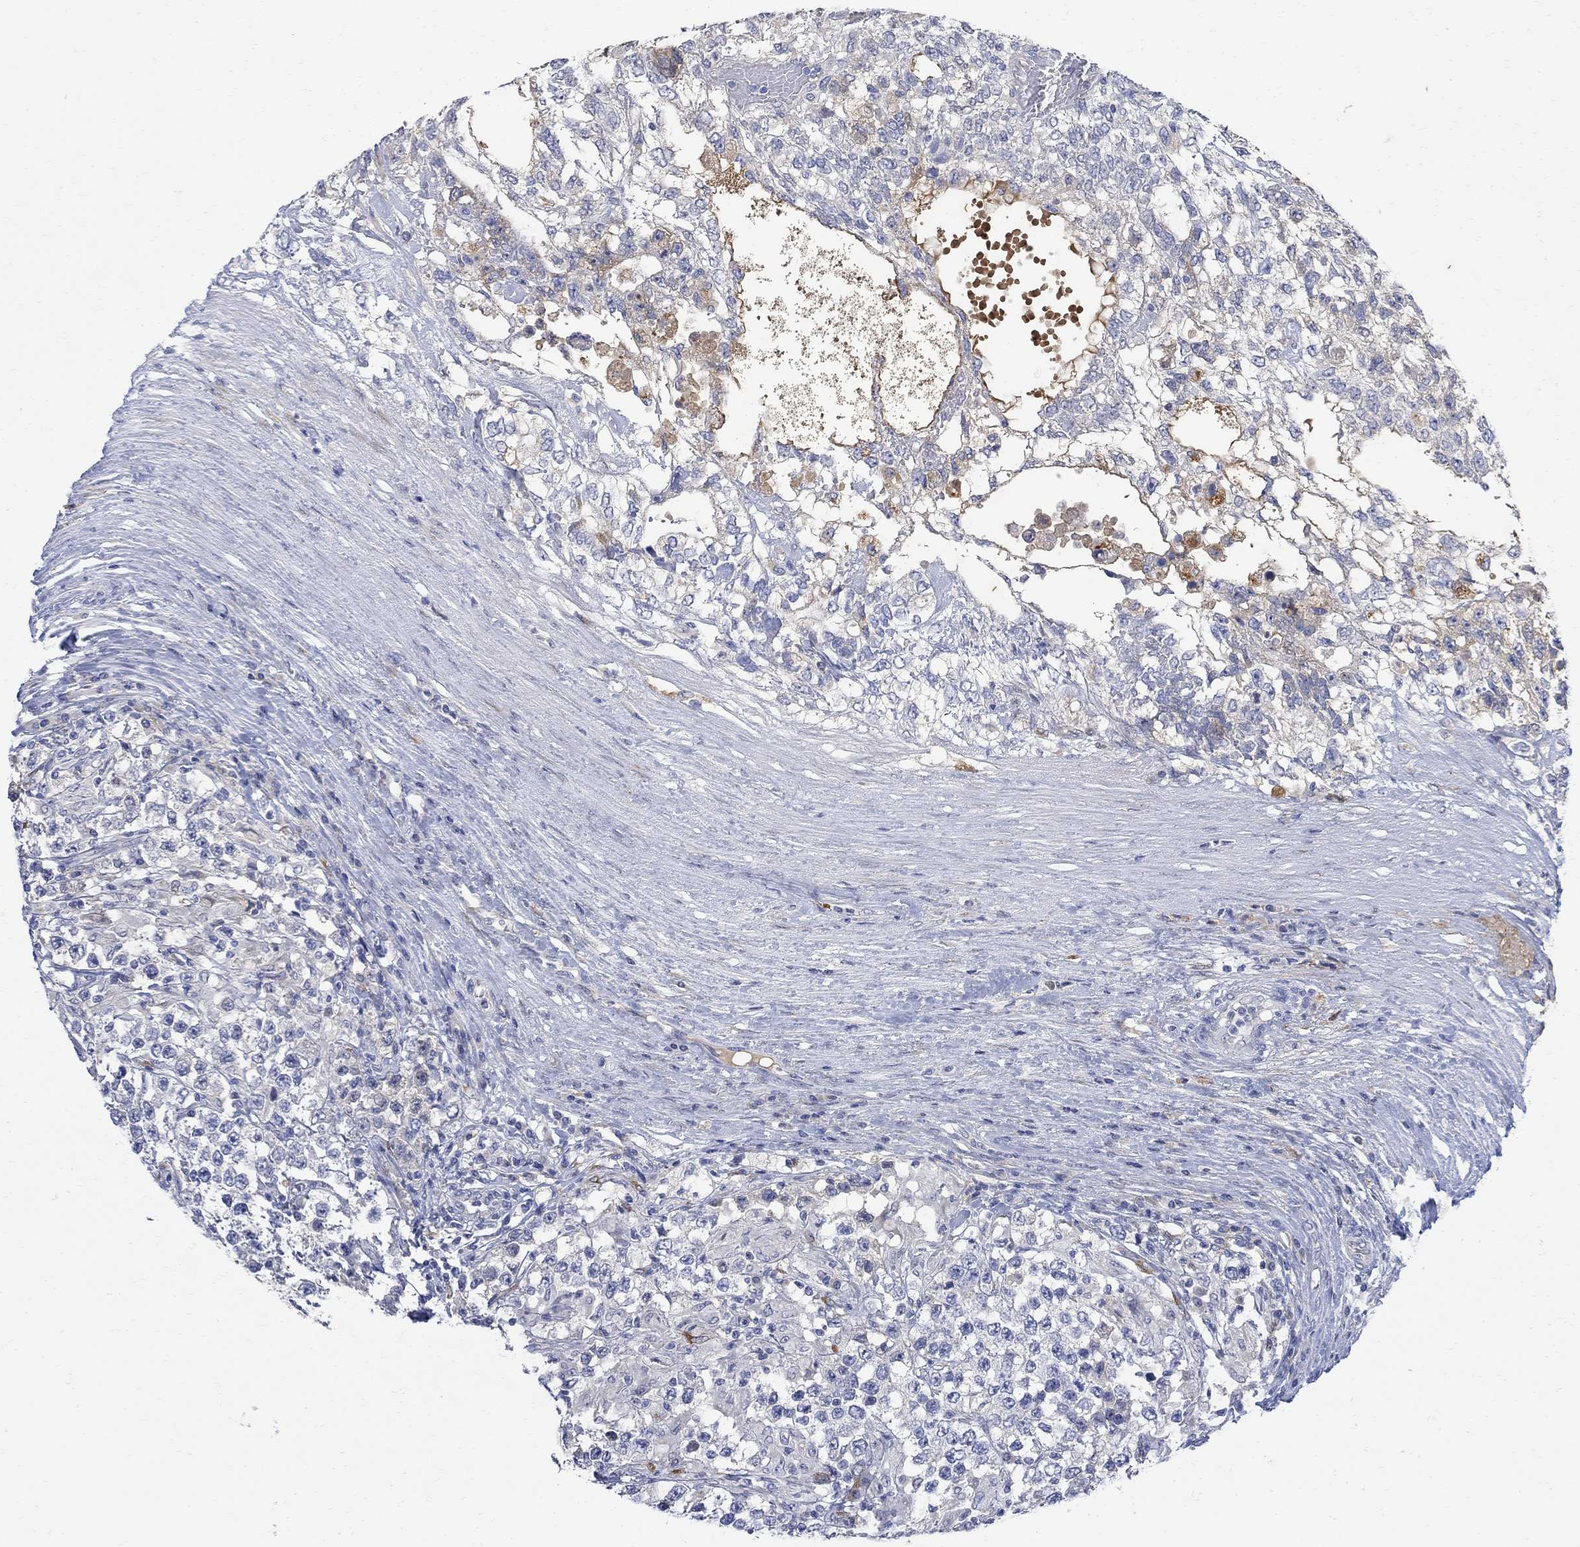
{"staining": {"intensity": "negative", "quantity": "none", "location": "none"}, "tissue": "testis cancer", "cell_type": "Tumor cells", "image_type": "cancer", "snomed": [{"axis": "morphology", "description": "Seminoma, NOS"}, {"axis": "morphology", "description": "Carcinoma, Embryonal, NOS"}, {"axis": "topography", "description": "Testis"}], "caption": "Immunohistochemistry photomicrograph of neoplastic tissue: human testis seminoma stained with DAB exhibits no significant protein expression in tumor cells.", "gene": "FNDC5", "patient": {"sex": "male", "age": 41}}